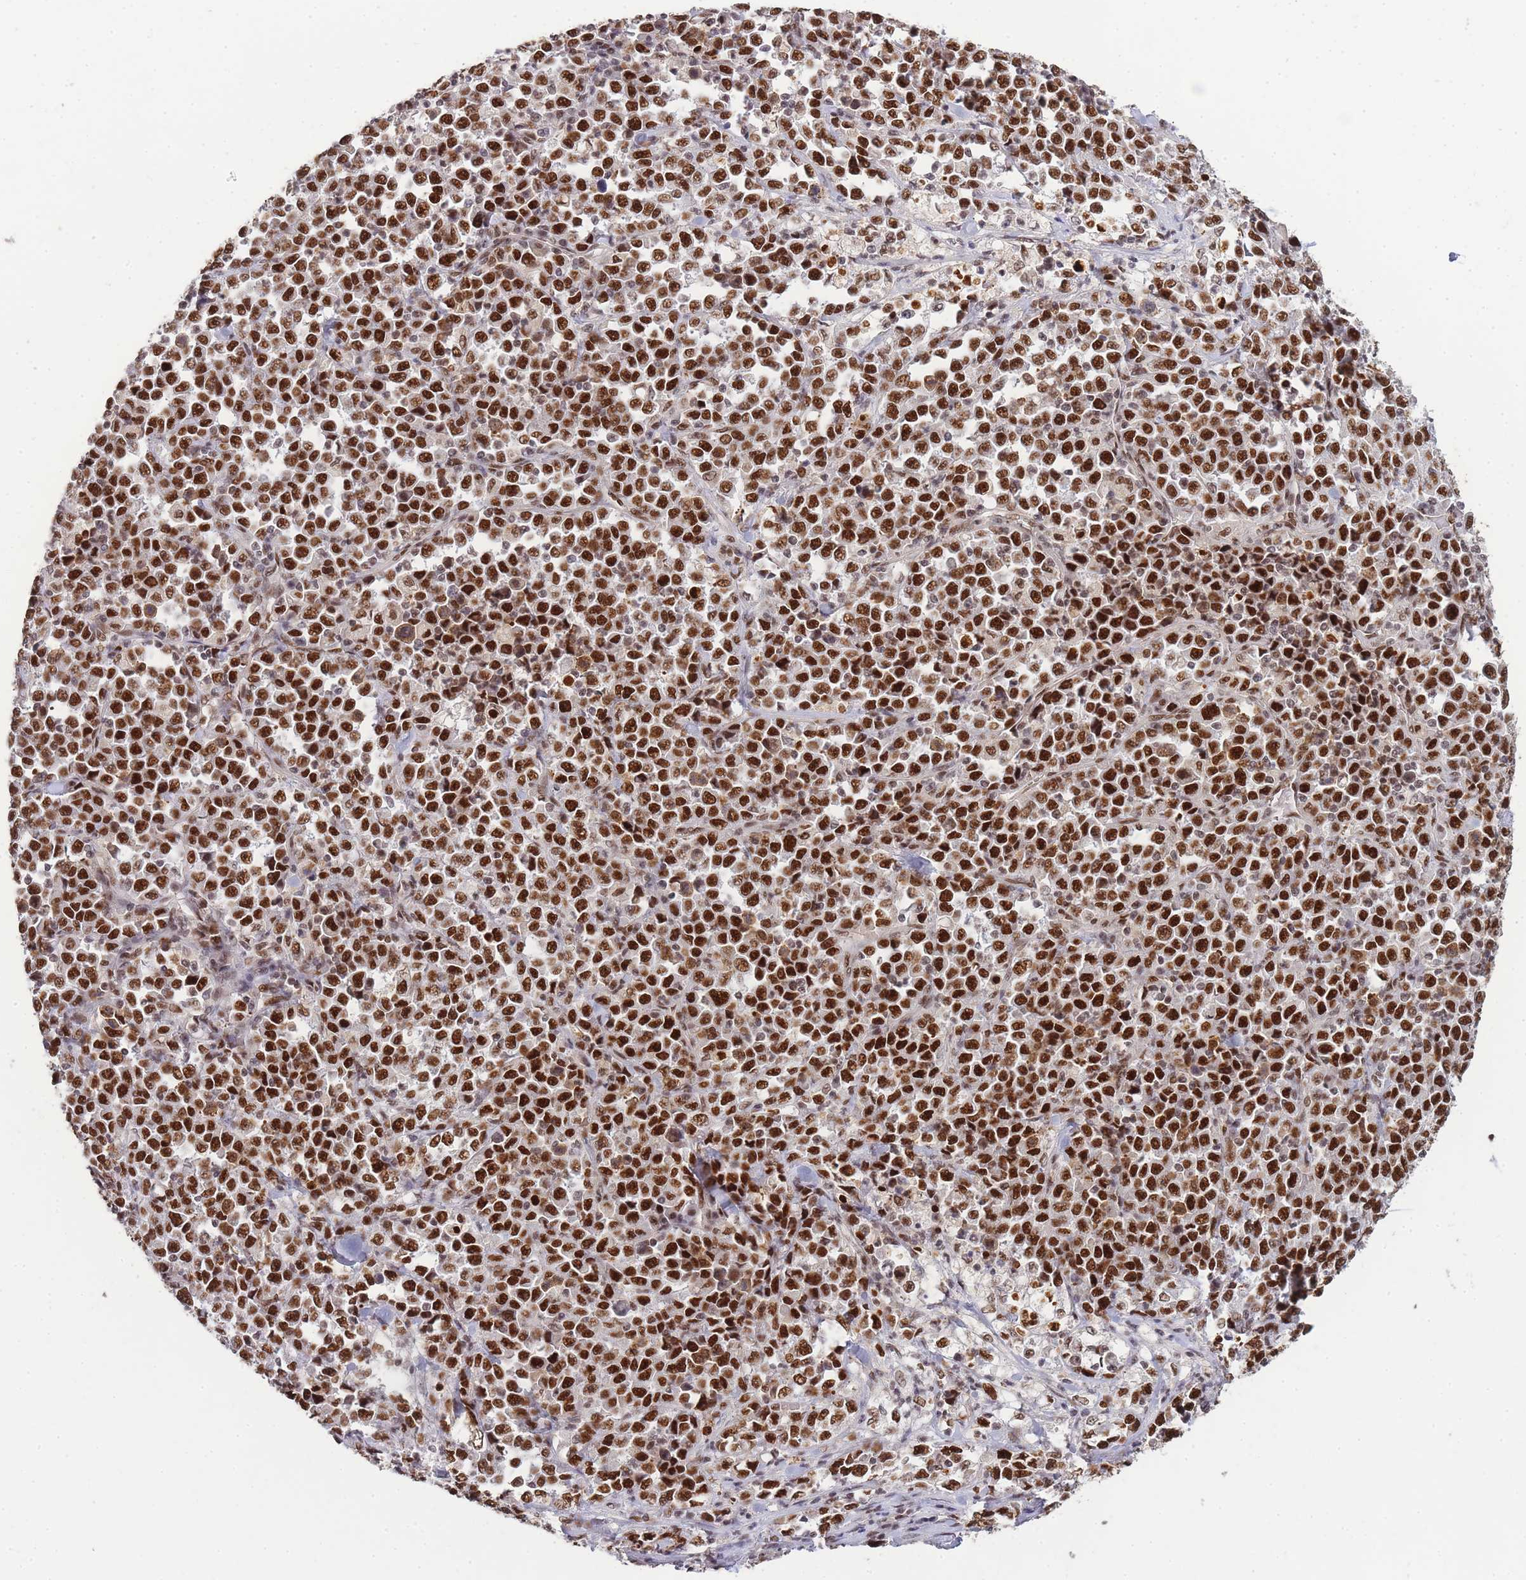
{"staining": {"intensity": "strong", "quantity": ">75%", "location": "nuclear"}, "tissue": "stomach cancer", "cell_type": "Tumor cells", "image_type": "cancer", "snomed": [{"axis": "morphology", "description": "Normal tissue, NOS"}, {"axis": "morphology", "description": "Adenocarcinoma, NOS"}, {"axis": "topography", "description": "Stomach, upper"}, {"axis": "topography", "description": "Stomach"}], "caption": "Protein positivity by immunohistochemistry exhibits strong nuclear expression in approximately >75% of tumor cells in adenocarcinoma (stomach).", "gene": "PRKDC", "patient": {"sex": "male", "age": 59}}